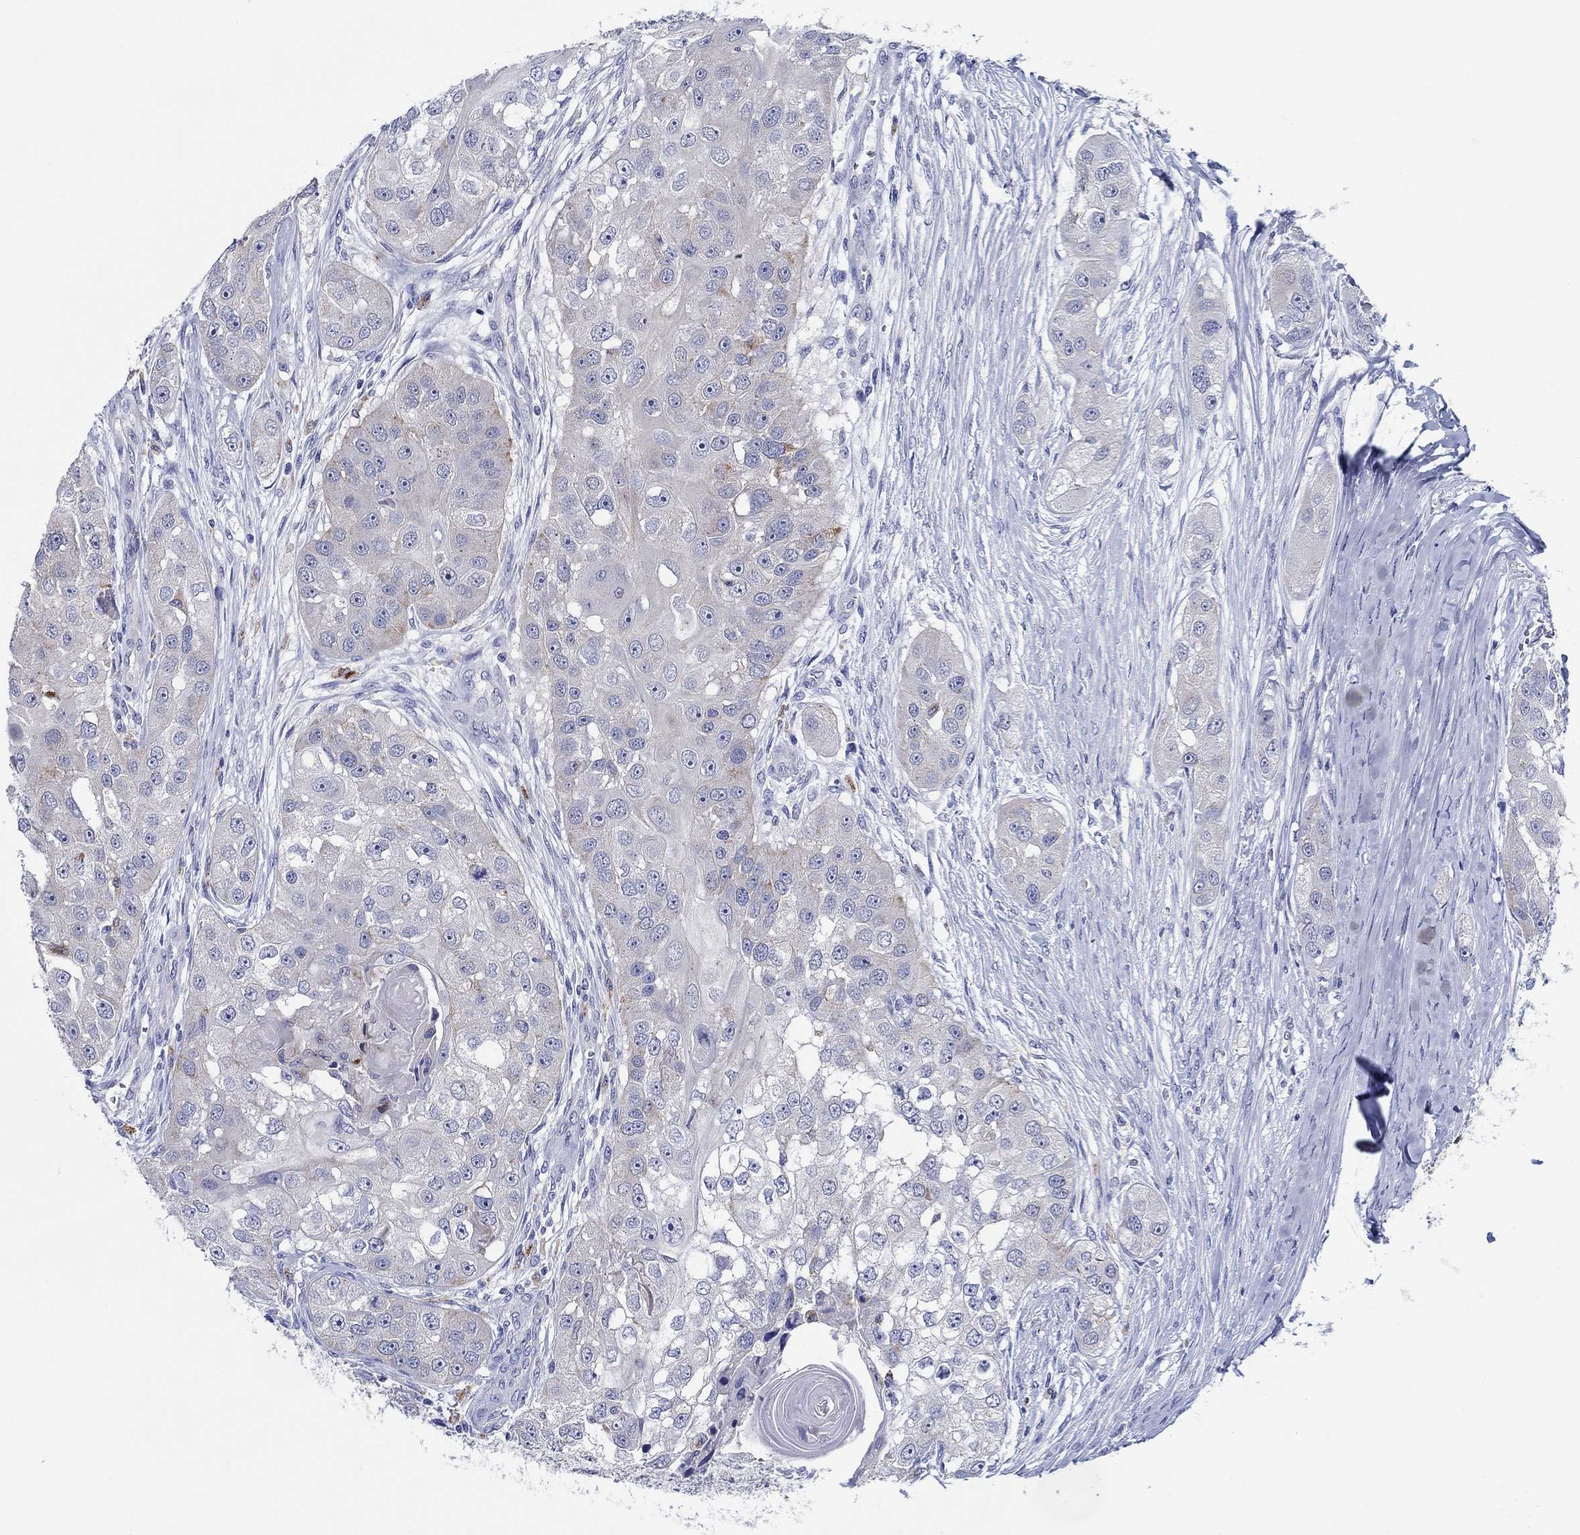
{"staining": {"intensity": "negative", "quantity": "none", "location": "none"}, "tissue": "head and neck cancer", "cell_type": "Tumor cells", "image_type": "cancer", "snomed": [{"axis": "morphology", "description": "Normal tissue, NOS"}, {"axis": "morphology", "description": "Squamous cell carcinoma, NOS"}, {"axis": "topography", "description": "Skeletal muscle"}, {"axis": "topography", "description": "Head-Neck"}], "caption": "An image of human head and neck cancer is negative for staining in tumor cells.", "gene": "RAP1GAP", "patient": {"sex": "male", "age": 51}}